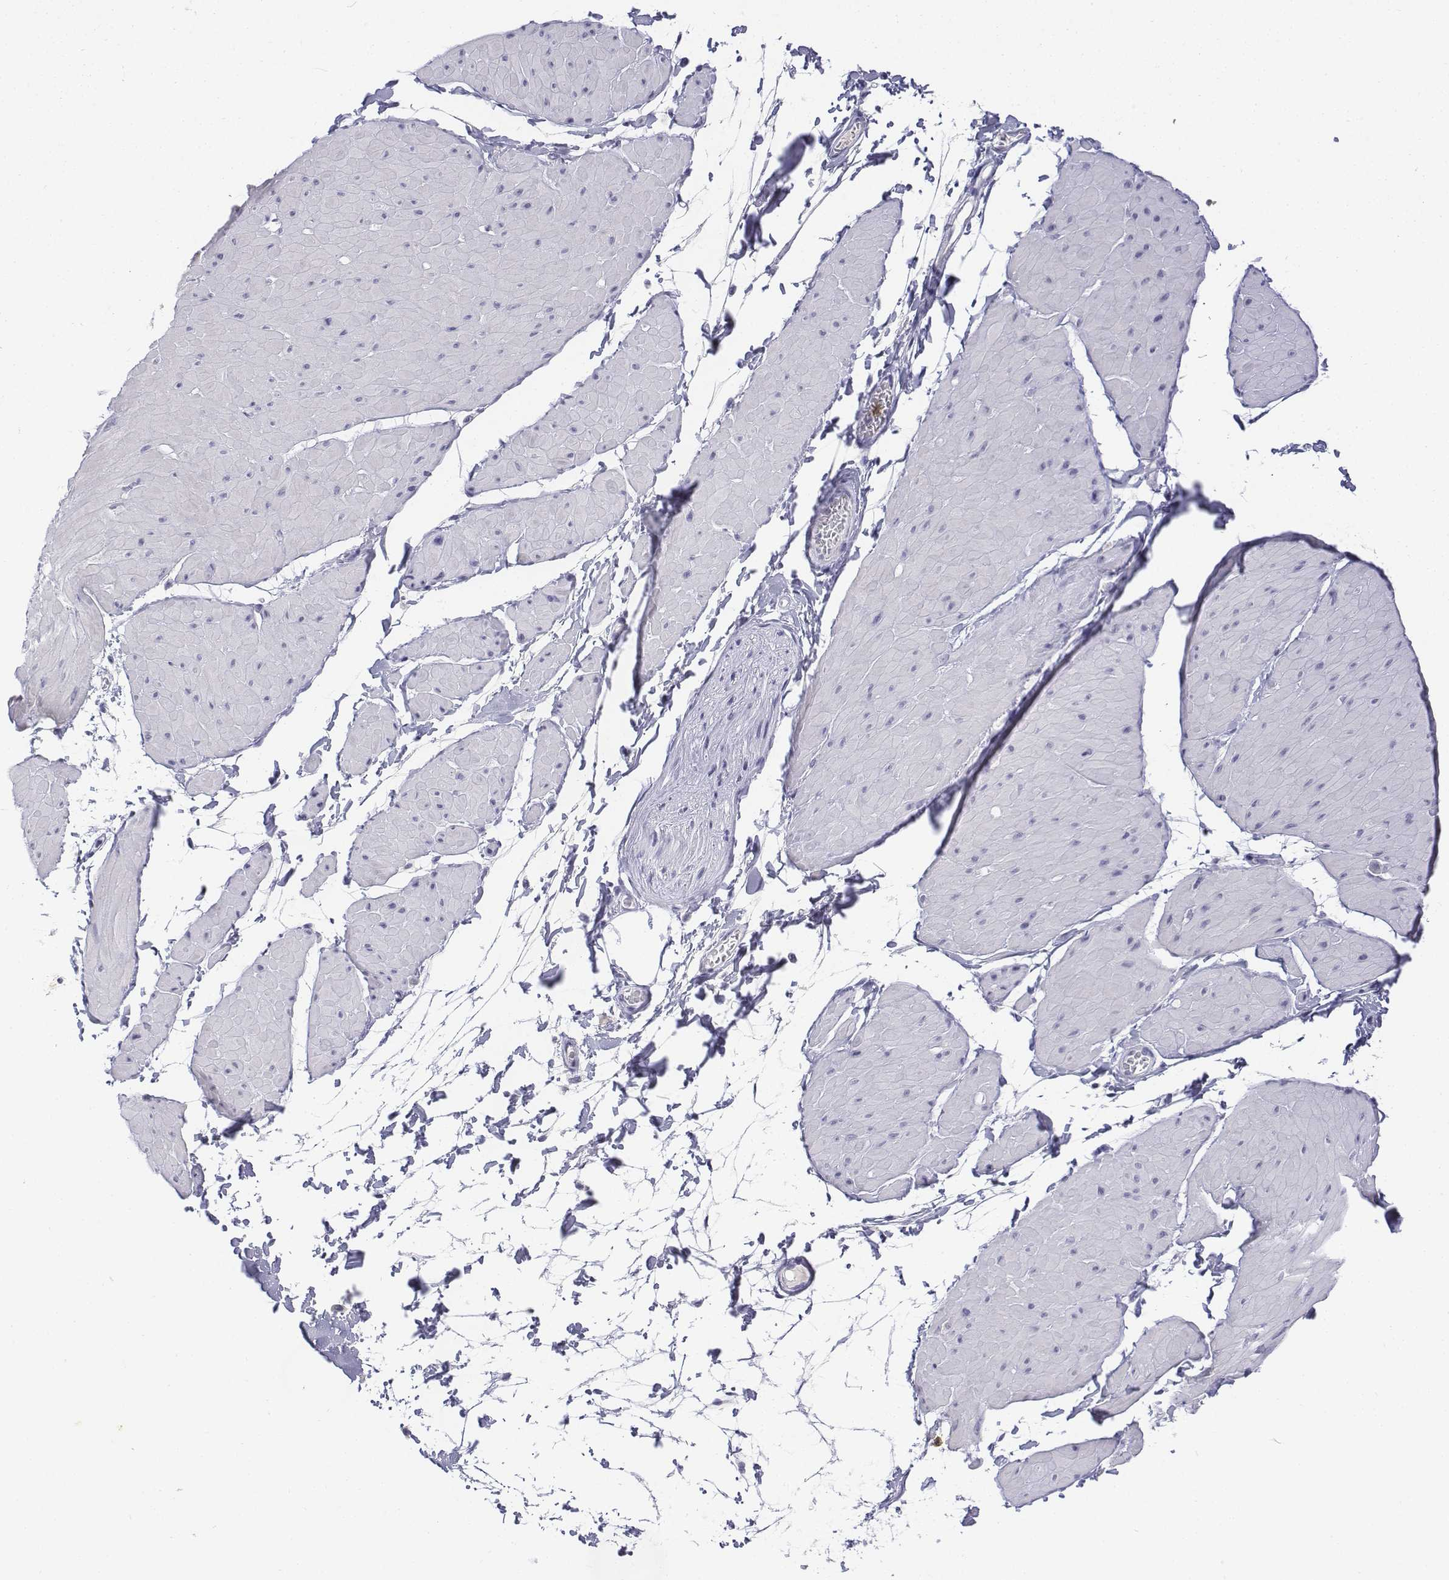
{"staining": {"intensity": "negative", "quantity": "none", "location": "none"}, "tissue": "adipose tissue", "cell_type": "Adipocytes", "image_type": "normal", "snomed": [{"axis": "morphology", "description": "Normal tissue, NOS"}, {"axis": "topography", "description": "Smooth muscle"}, {"axis": "topography", "description": "Peripheral nerve tissue"}], "caption": "Immunohistochemistry of benign adipose tissue demonstrates no expression in adipocytes.", "gene": "CD3E", "patient": {"sex": "male", "age": 58}}